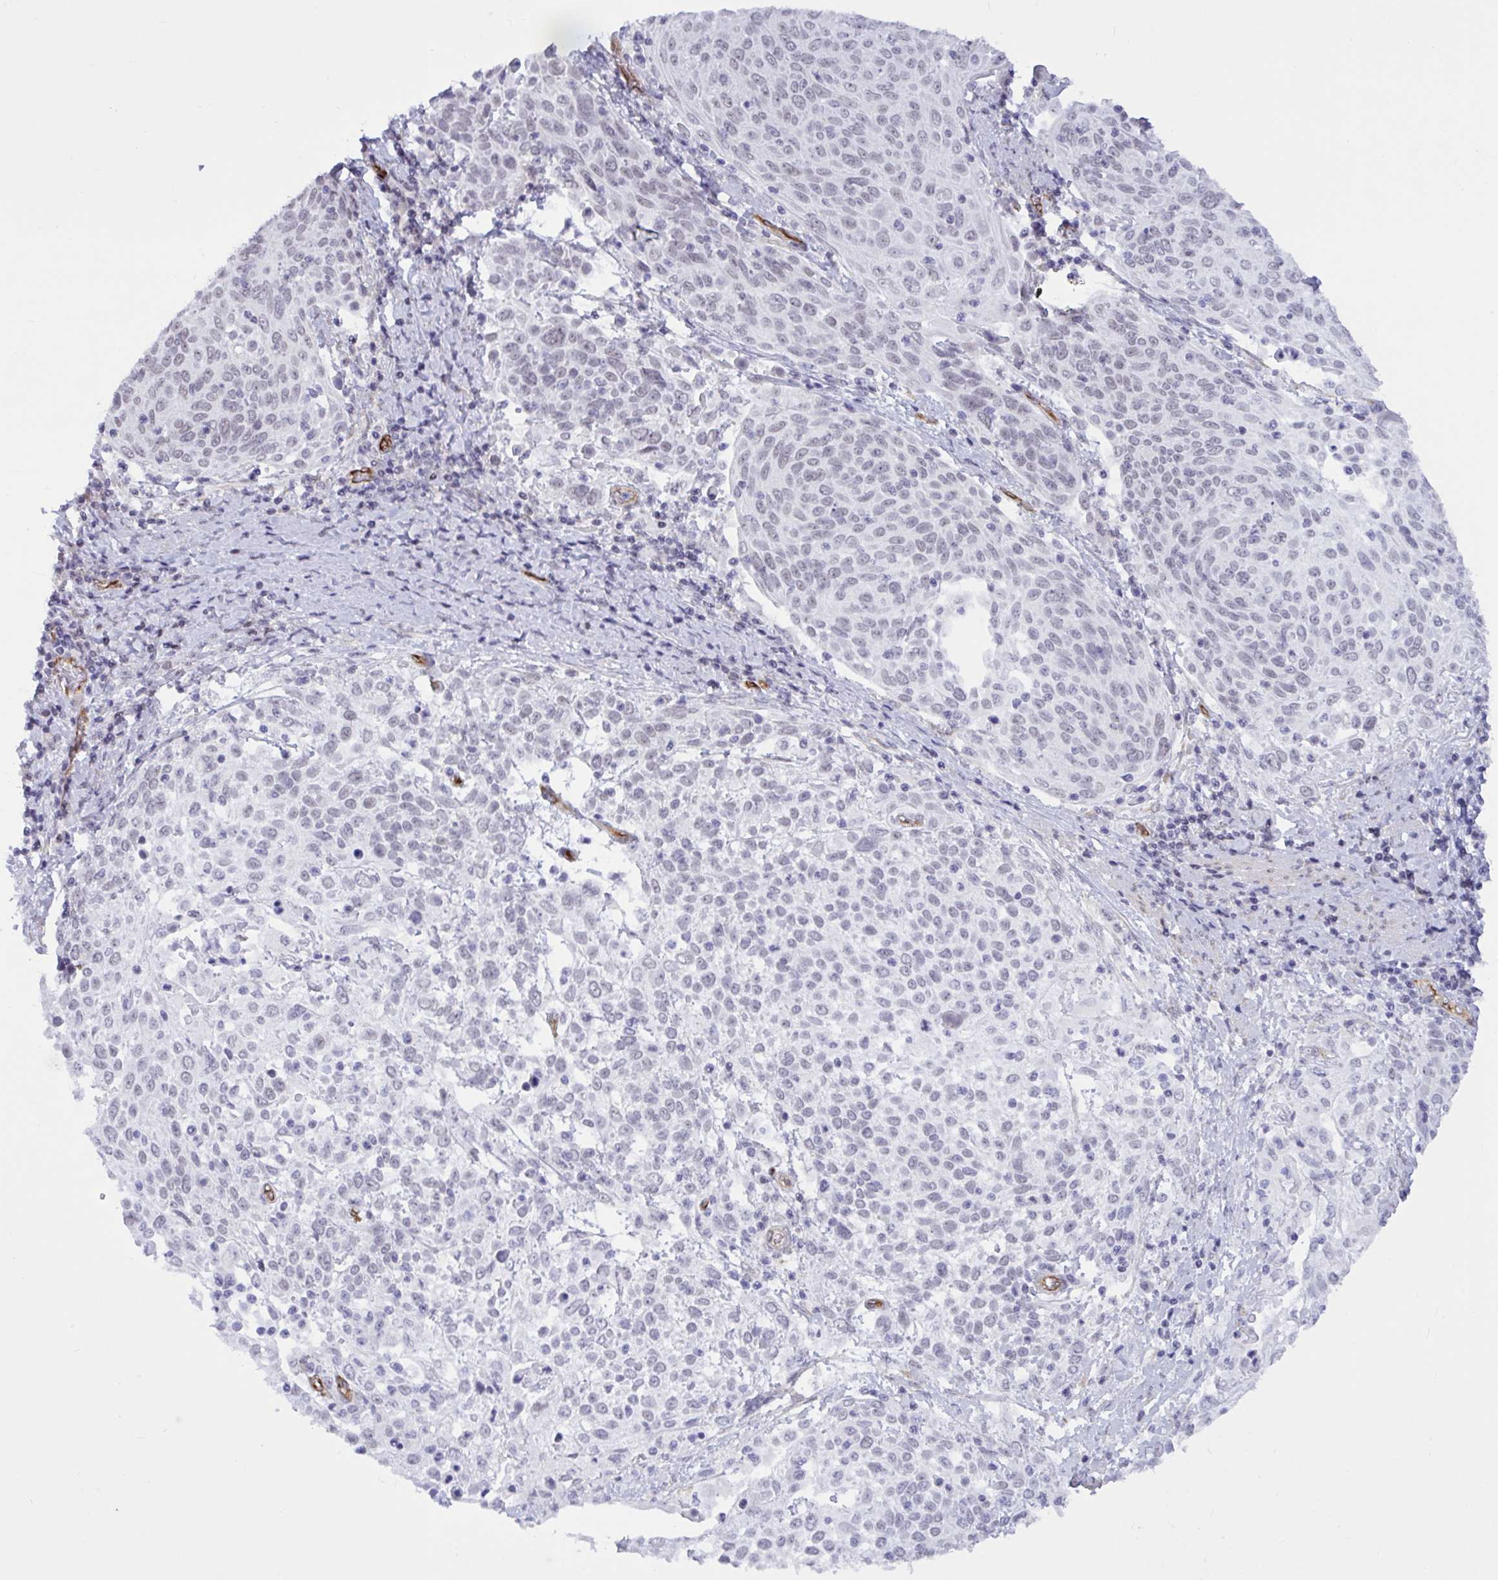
{"staining": {"intensity": "negative", "quantity": "none", "location": "none"}, "tissue": "cervical cancer", "cell_type": "Tumor cells", "image_type": "cancer", "snomed": [{"axis": "morphology", "description": "Squamous cell carcinoma, NOS"}, {"axis": "topography", "description": "Cervix"}], "caption": "High power microscopy photomicrograph of an immunohistochemistry photomicrograph of cervical cancer (squamous cell carcinoma), revealing no significant staining in tumor cells. (Brightfield microscopy of DAB (3,3'-diaminobenzidine) immunohistochemistry at high magnification).", "gene": "EML1", "patient": {"sex": "female", "age": 61}}